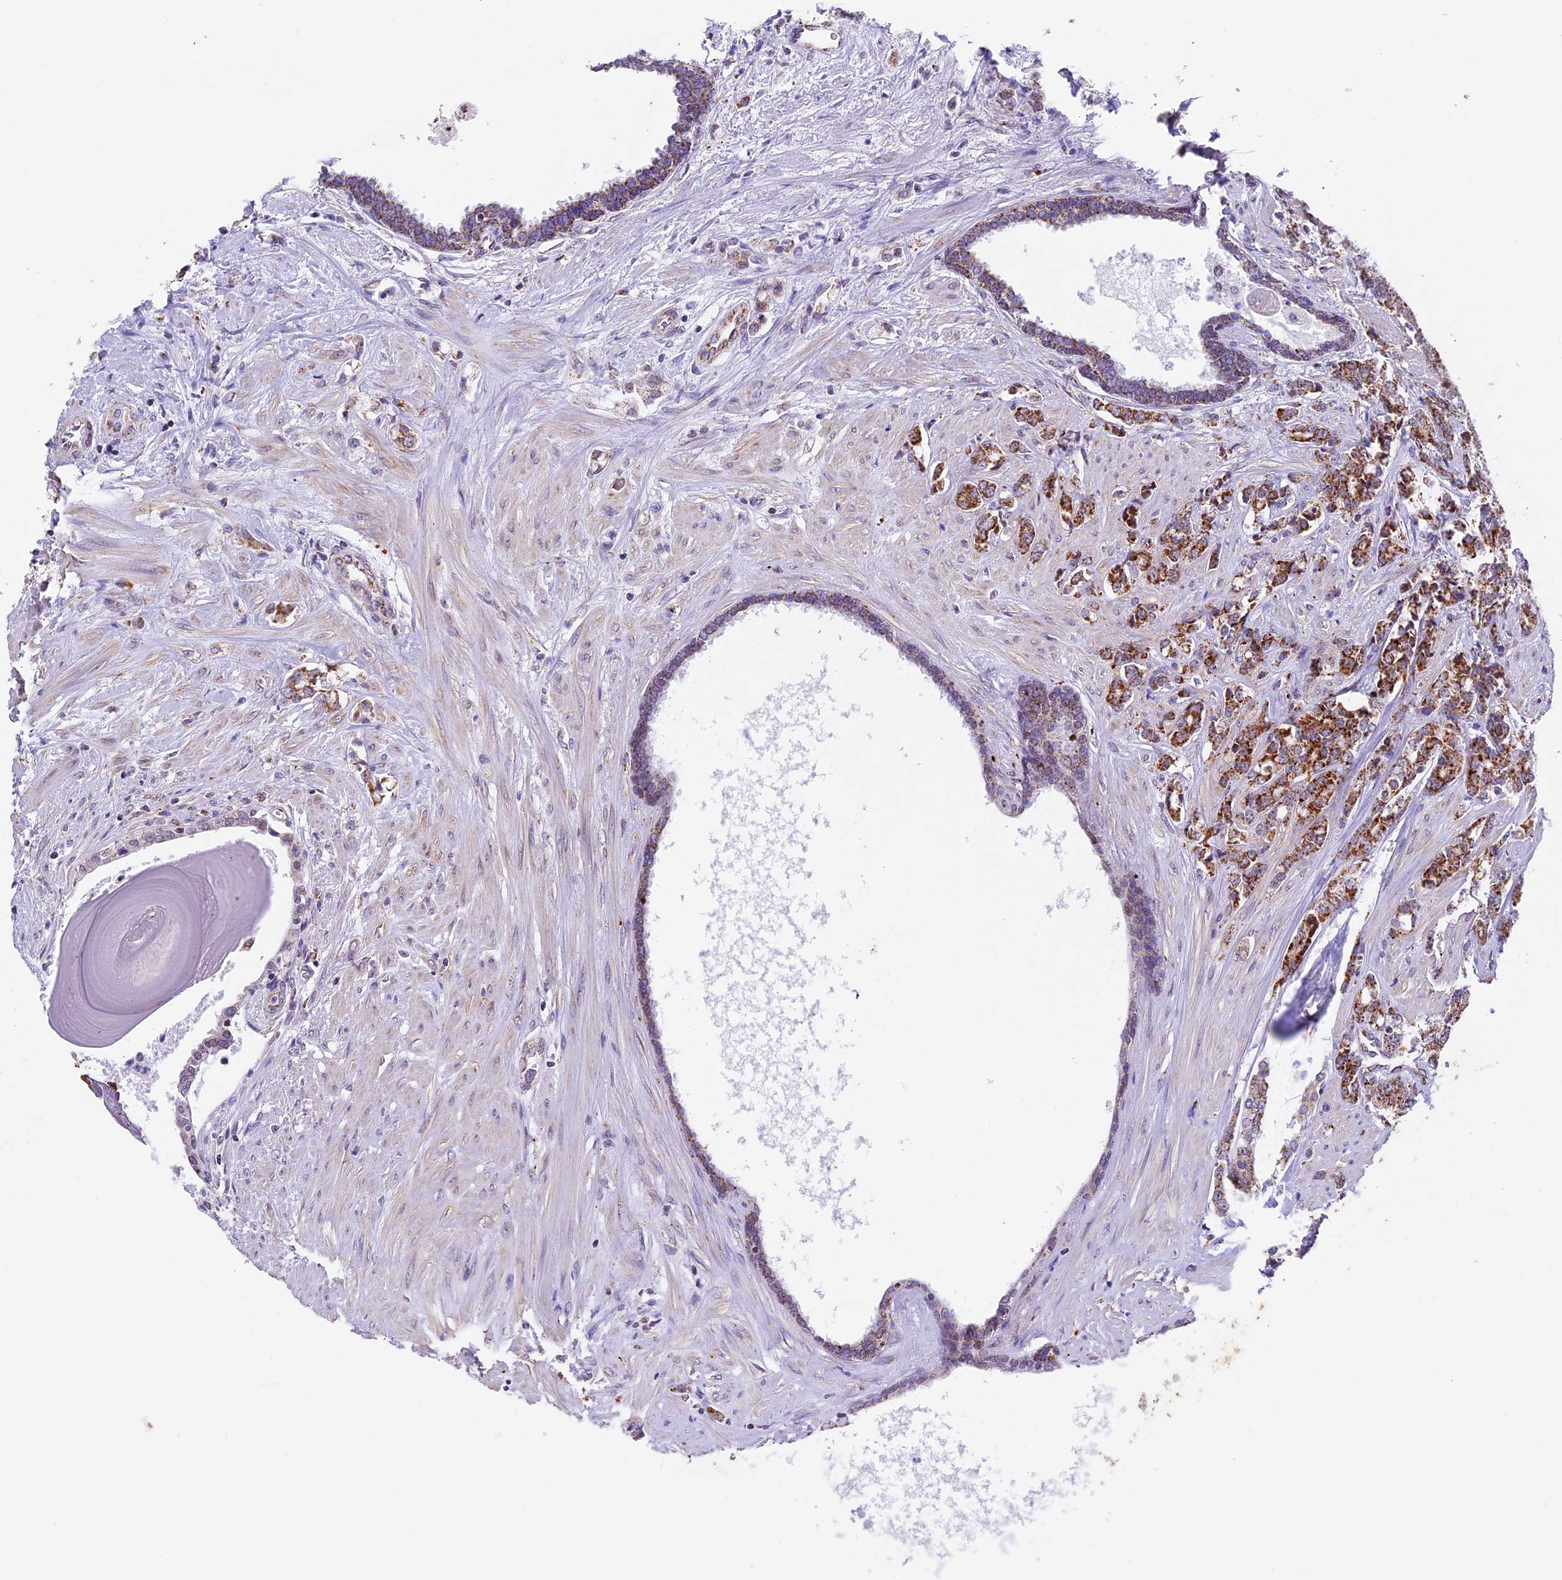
{"staining": {"intensity": "moderate", "quantity": ">75%", "location": "cytoplasmic/membranous"}, "tissue": "prostate cancer", "cell_type": "Tumor cells", "image_type": "cancer", "snomed": [{"axis": "morphology", "description": "Adenocarcinoma, High grade"}, {"axis": "topography", "description": "Prostate"}], "caption": "Protein expression analysis of human prostate cancer reveals moderate cytoplasmic/membranous expression in about >75% of tumor cells.", "gene": "TFAM", "patient": {"sex": "male", "age": 62}}